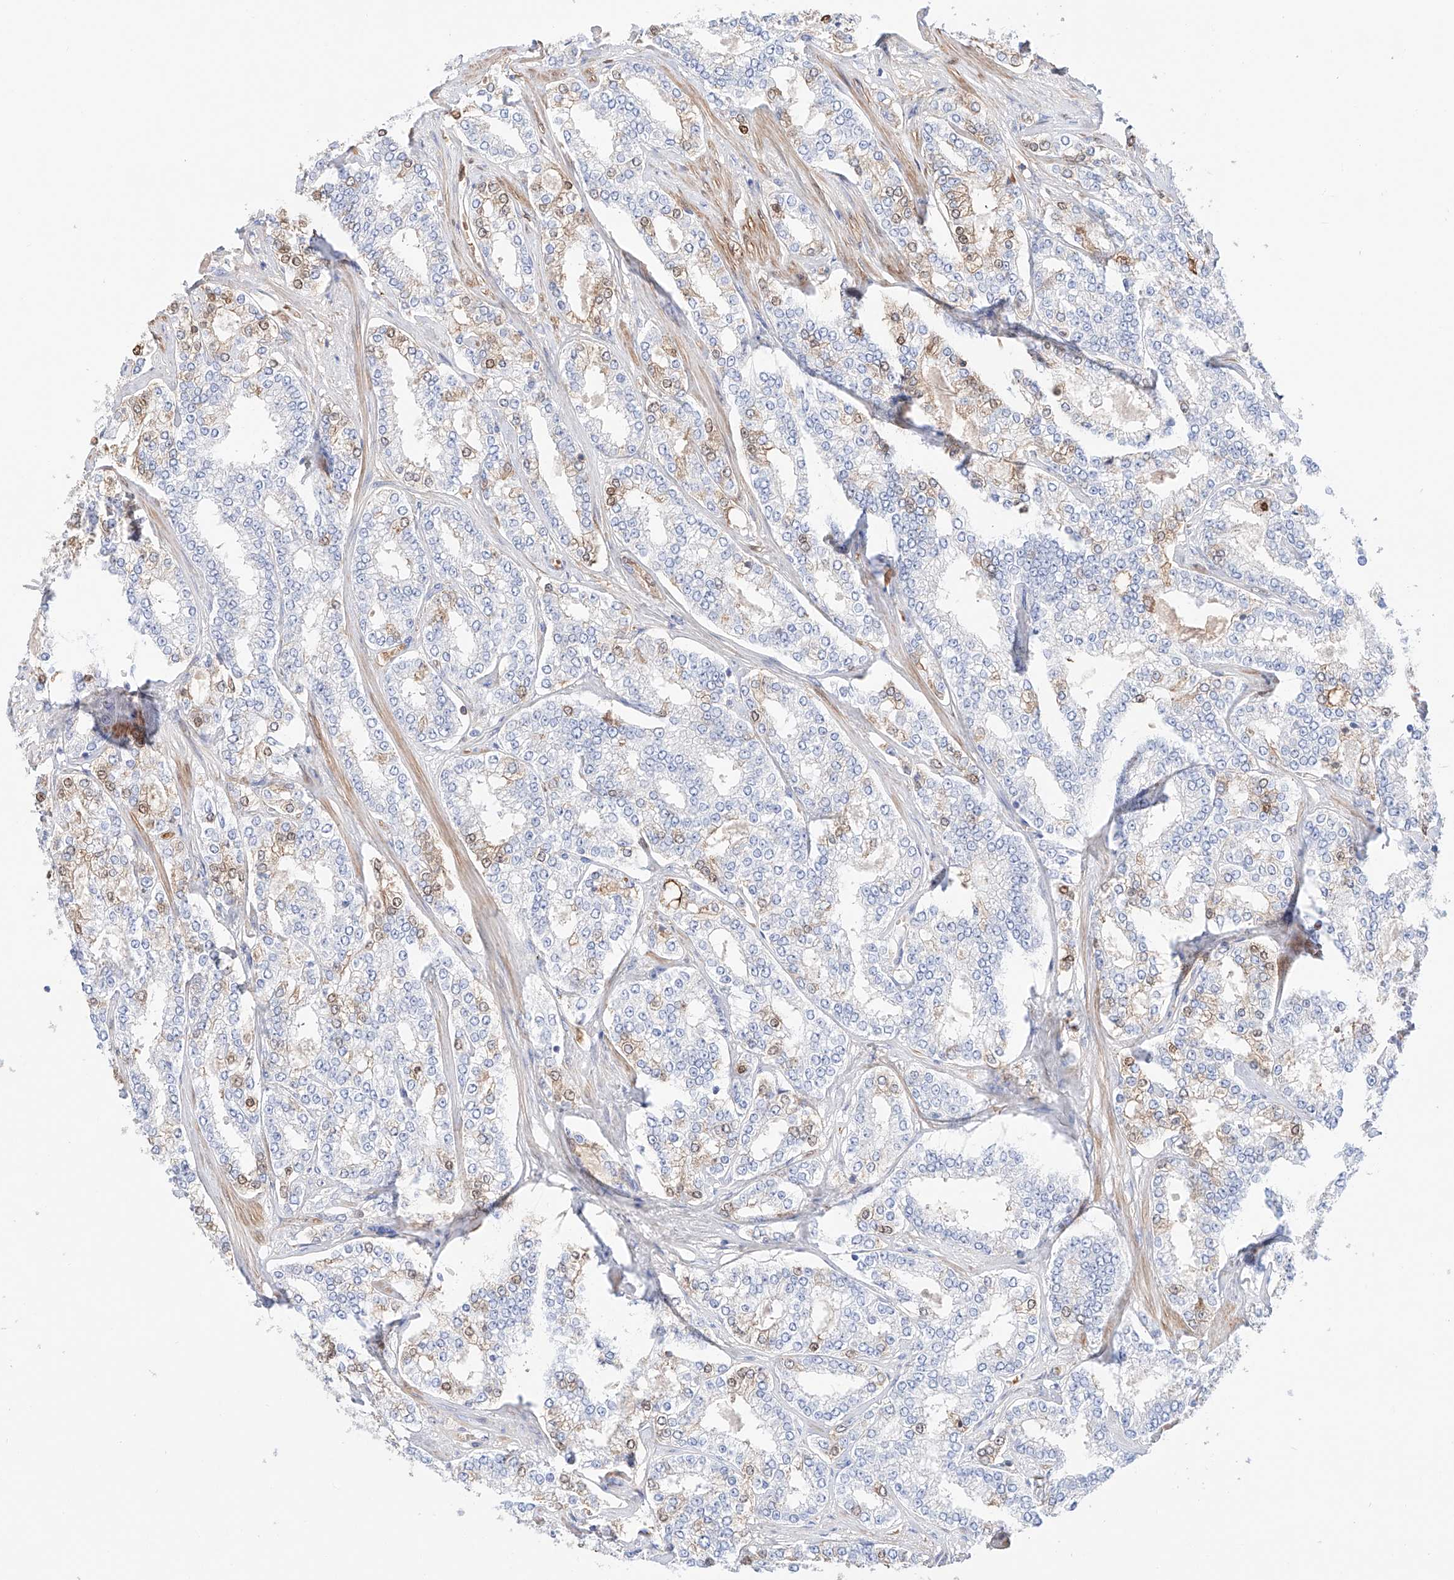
{"staining": {"intensity": "weak", "quantity": "<25%", "location": "nuclear"}, "tissue": "prostate cancer", "cell_type": "Tumor cells", "image_type": "cancer", "snomed": [{"axis": "morphology", "description": "Normal tissue, NOS"}, {"axis": "morphology", "description": "Adenocarcinoma, High grade"}, {"axis": "topography", "description": "Prostate"}], "caption": "Tumor cells are negative for brown protein staining in prostate high-grade adenocarcinoma. (DAB IHC visualized using brightfield microscopy, high magnification).", "gene": "PGGT1B", "patient": {"sex": "male", "age": 83}}